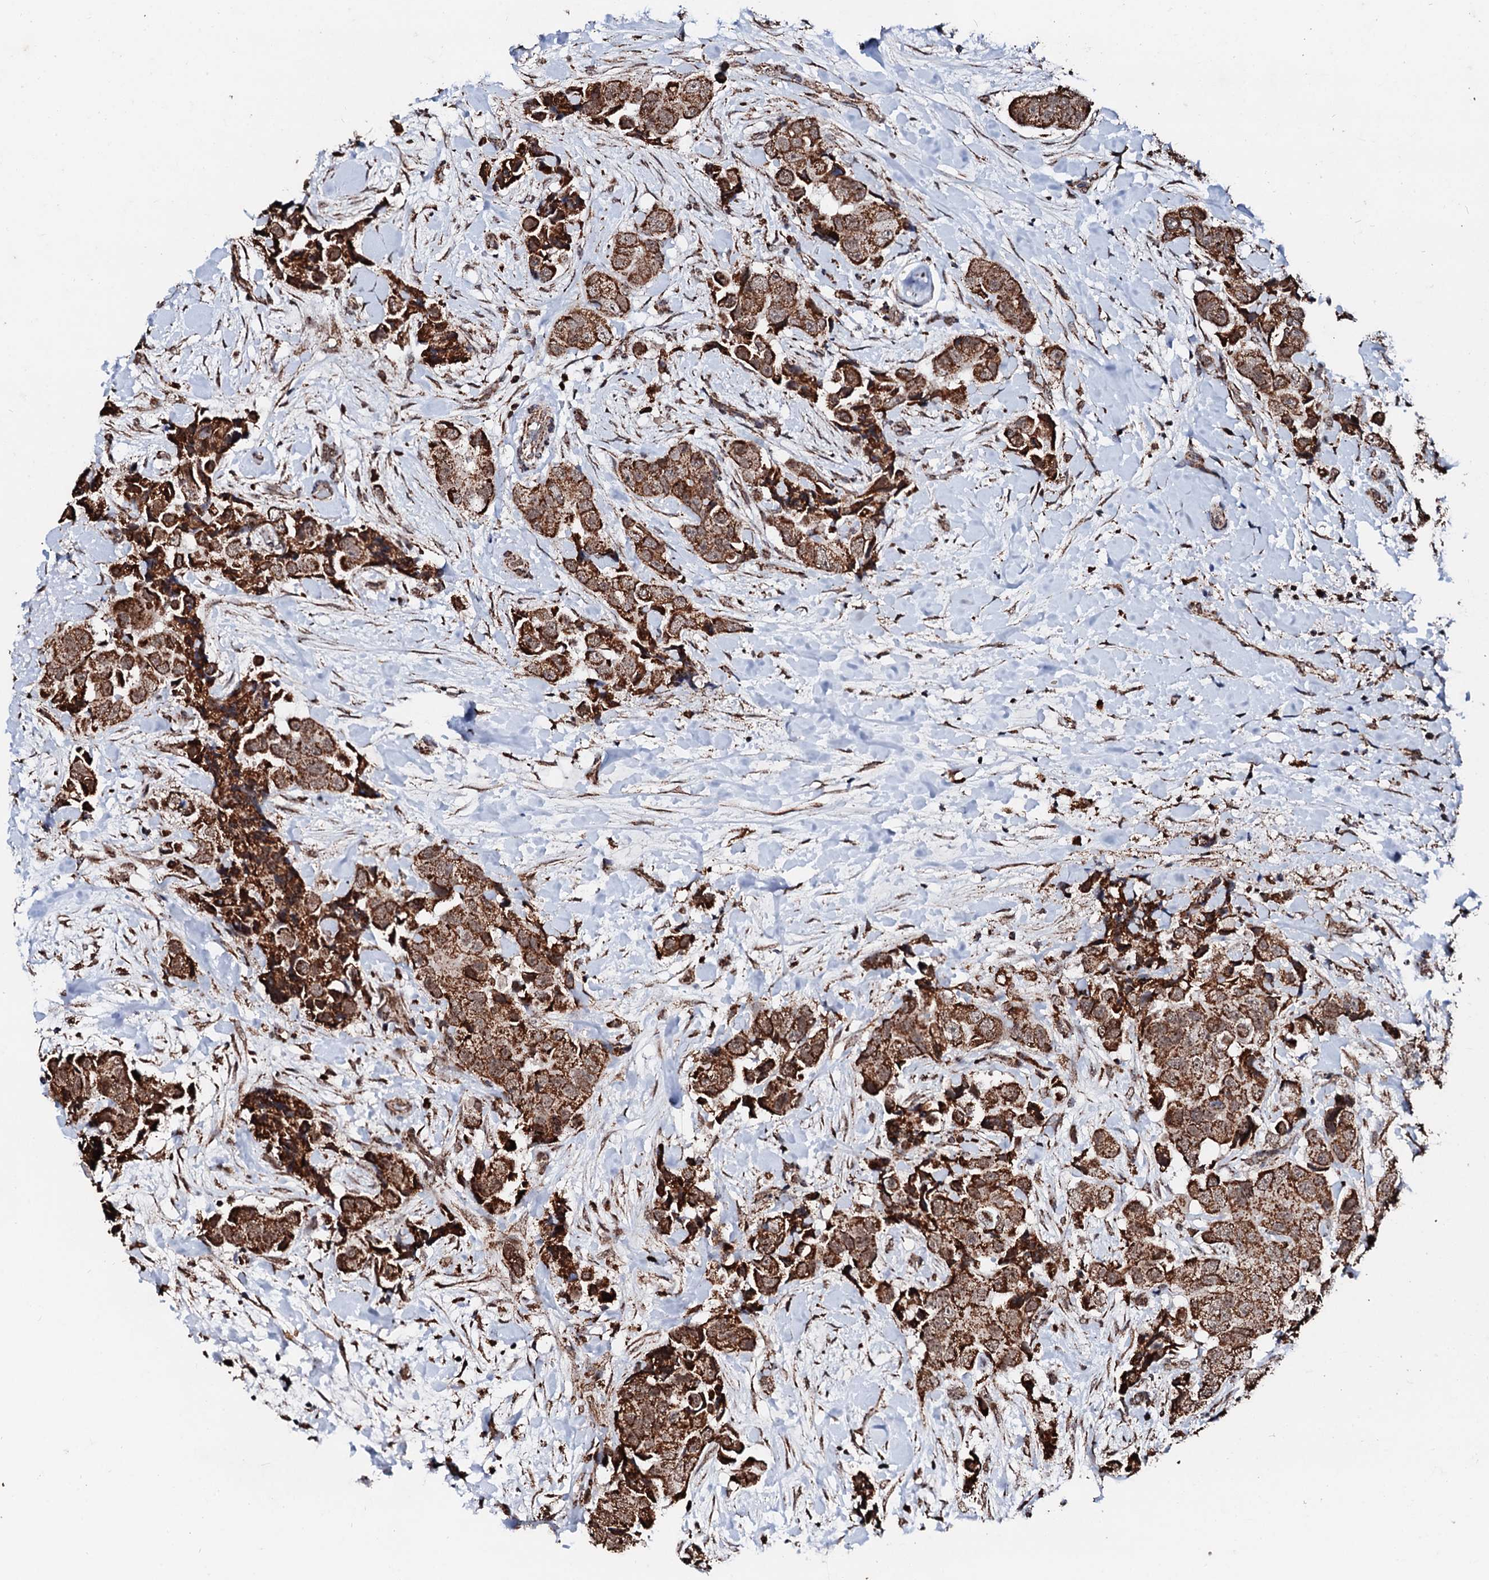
{"staining": {"intensity": "strong", "quantity": ">75%", "location": "cytoplasmic/membranous"}, "tissue": "breast cancer", "cell_type": "Tumor cells", "image_type": "cancer", "snomed": [{"axis": "morphology", "description": "Normal tissue, NOS"}, {"axis": "morphology", "description": "Duct carcinoma"}, {"axis": "topography", "description": "Breast"}], "caption": "The photomicrograph reveals immunohistochemical staining of breast cancer (invasive ductal carcinoma). There is strong cytoplasmic/membranous staining is seen in approximately >75% of tumor cells.", "gene": "SECISBP2L", "patient": {"sex": "female", "age": 62}}